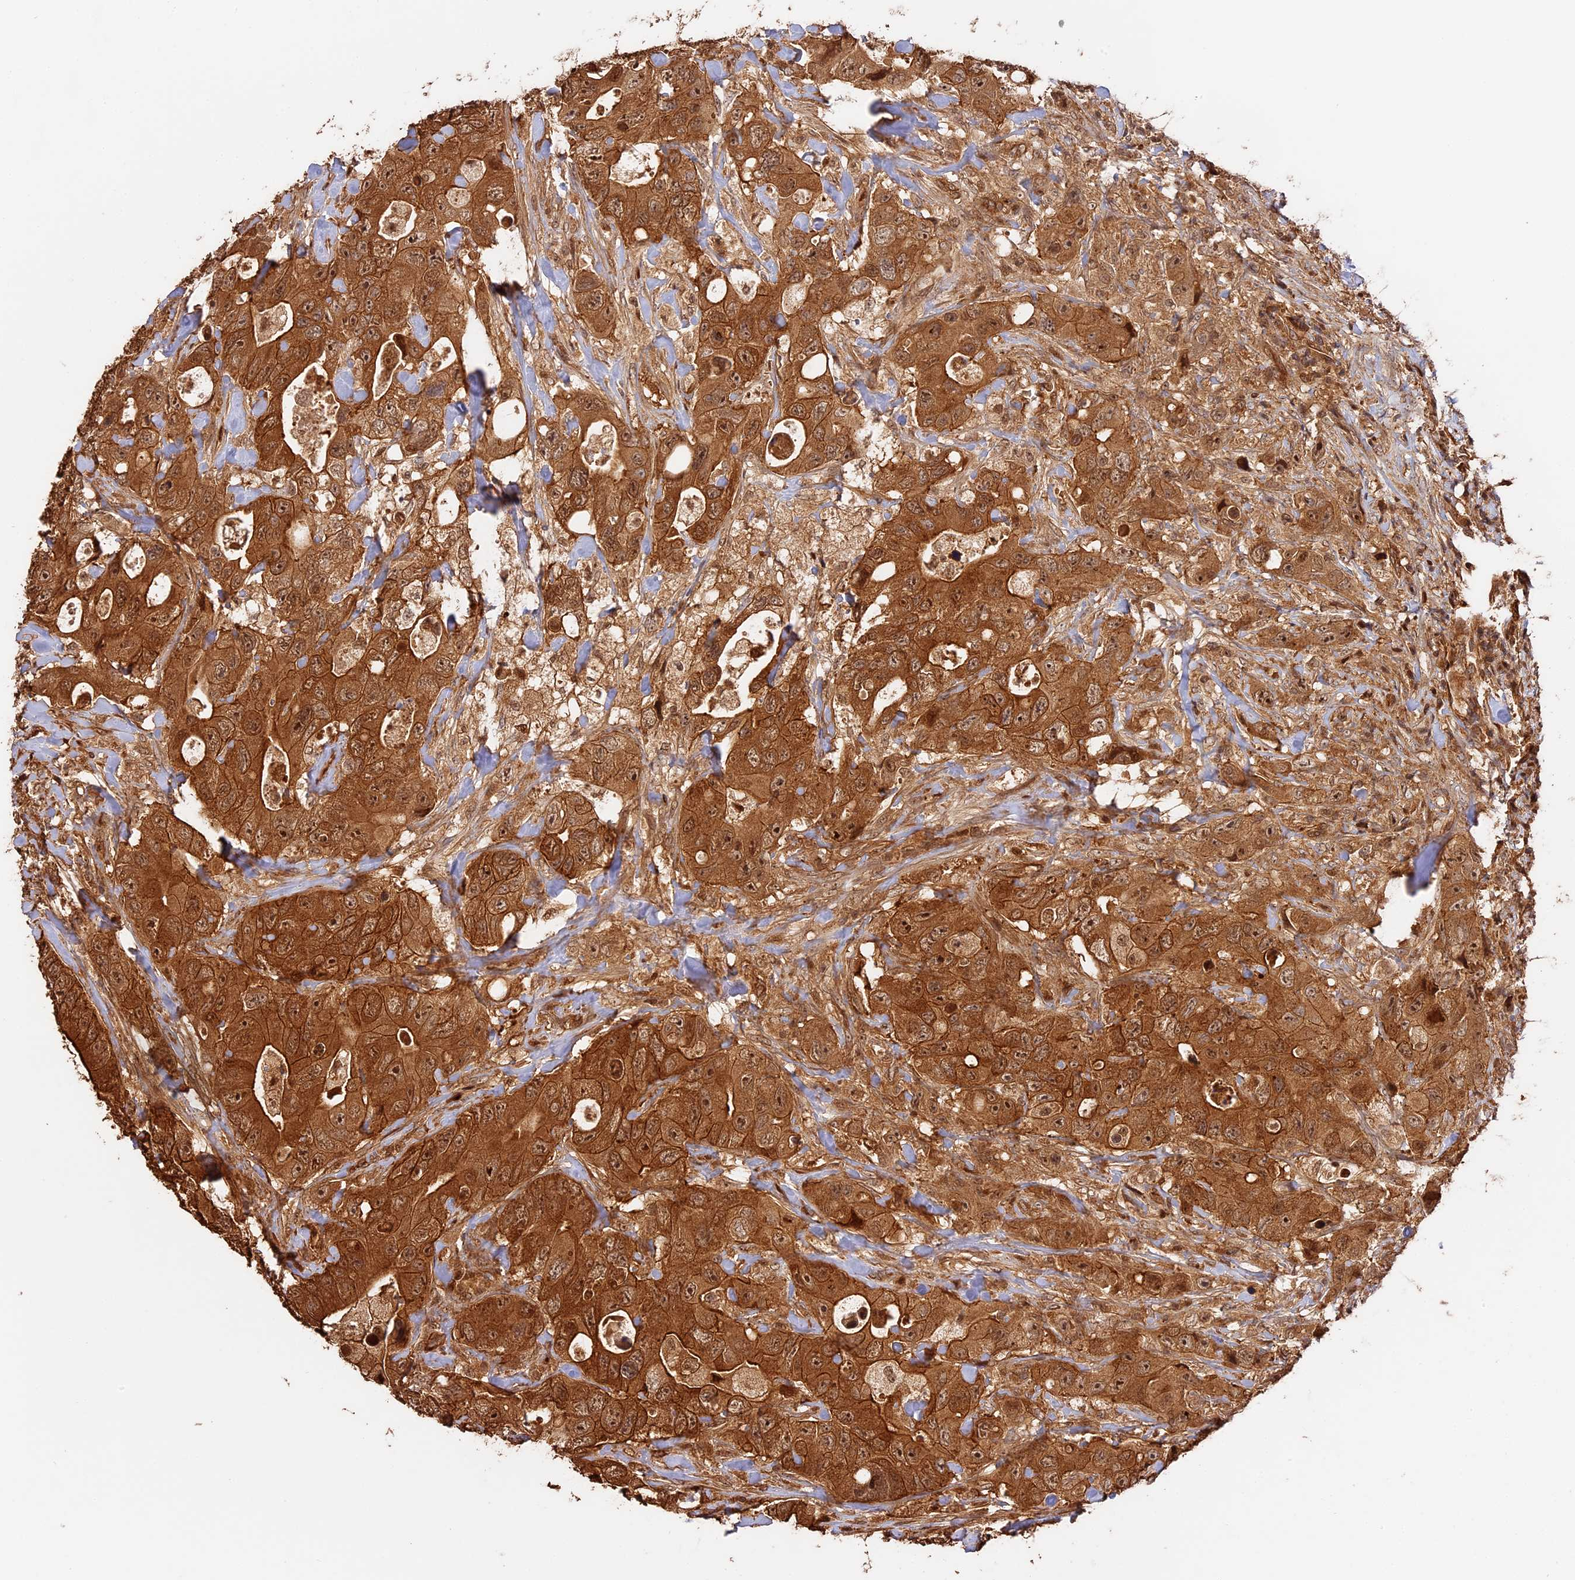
{"staining": {"intensity": "strong", "quantity": ">75%", "location": "cytoplasmic/membranous,nuclear"}, "tissue": "colorectal cancer", "cell_type": "Tumor cells", "image_type": "cancer", "snomed": [{"axis": "morphology", "description": "Adenocarcinoma, NOS"}, {"axis": "topography", "description": "Colon"}], "caption": "Immunohistochemistry of adenocarcinoma (colorectal) displays high levels of strong cytoplasmic/membranous and nuclear positivity in approximately >75% of tumor cells.", "gene": "PPP1R37", "patient": {"sex": "female", "age": 46}}